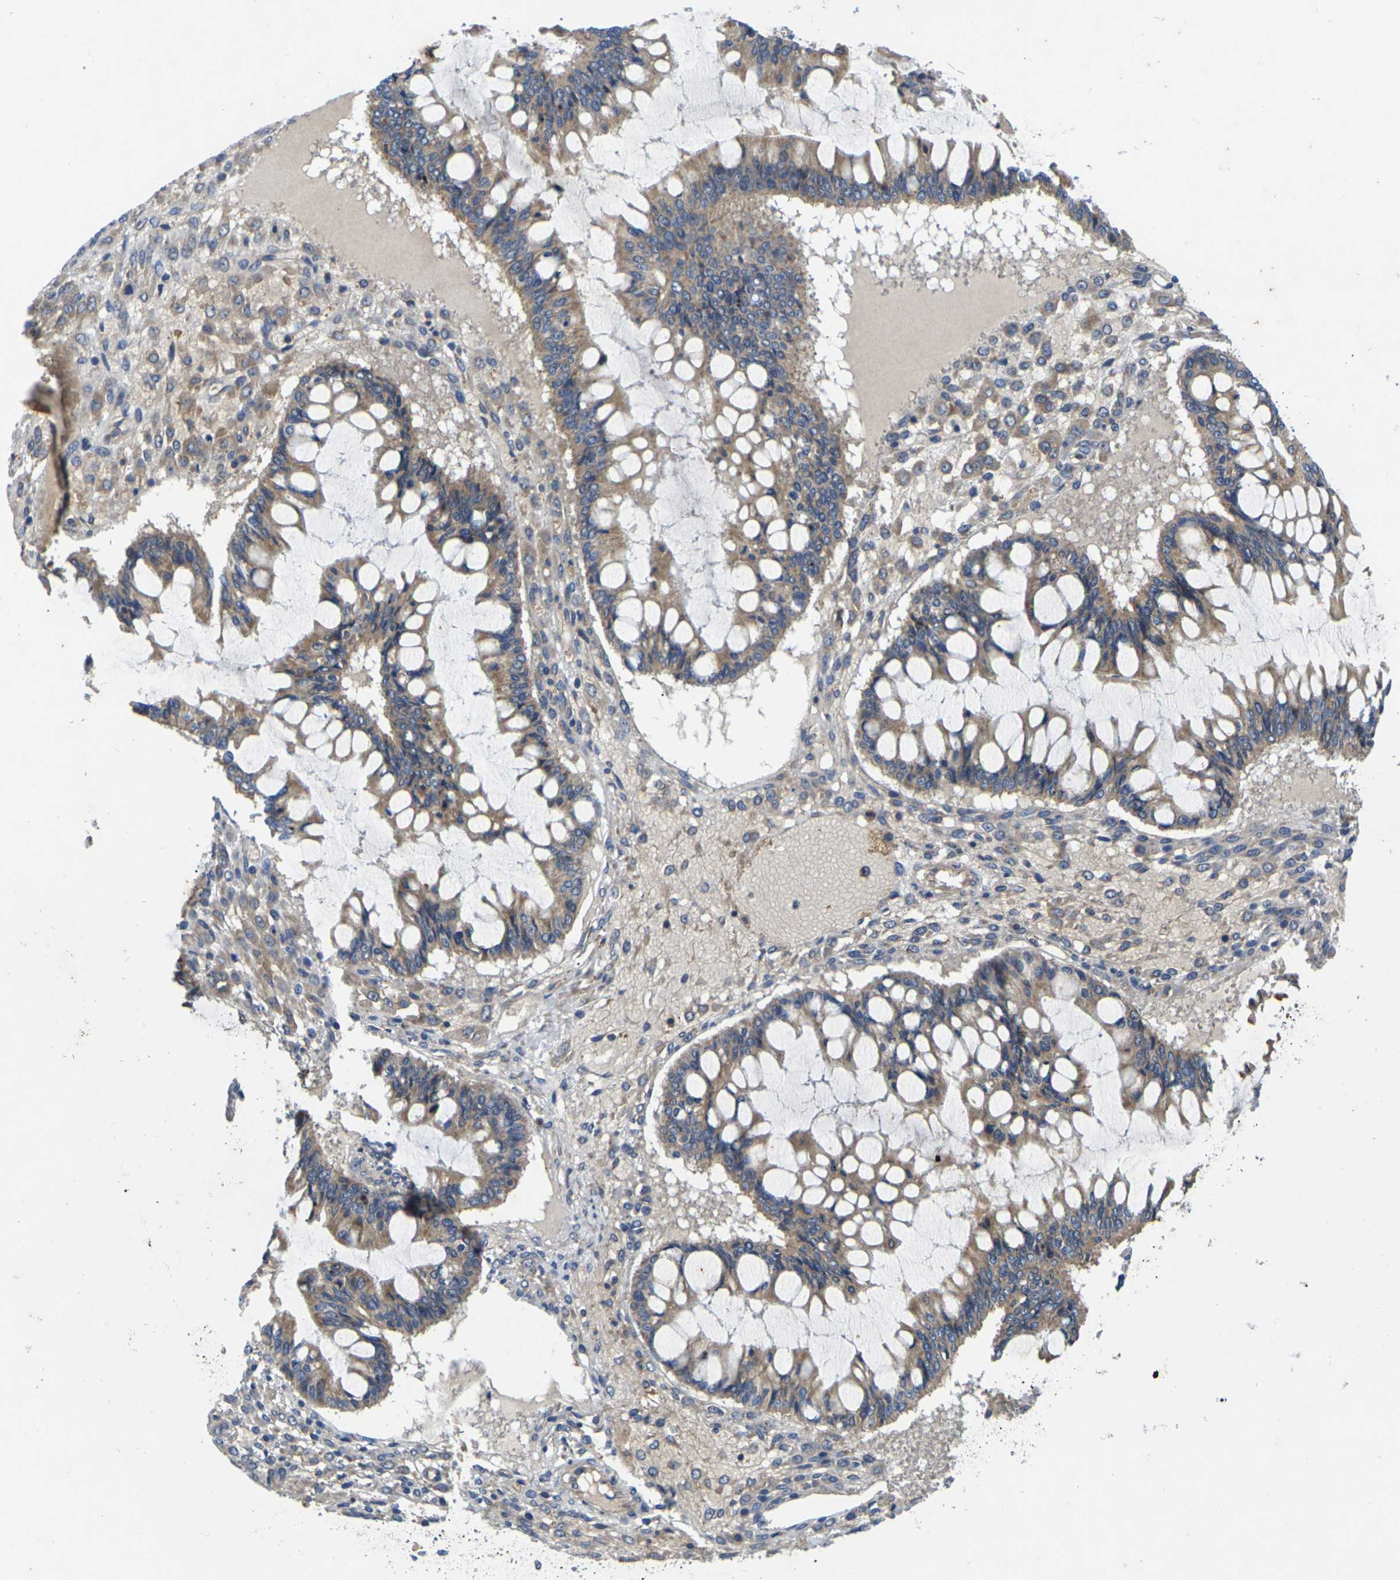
{"staining": {"intensity": "moderate", "quantity": ">75%", "location": "cytoplasmic/membranous"}, "tissue": "ovarian cancer", "cell_type": "Tumor cells", "image_type": "cancer", "snomed": [{"axis": "morphology", "description": "Cystadenocarcinoma, mucinous, NOS"}, {"axis": "topography", "description": "Ovary"}], "caption": "Approximately >75% of tumor cells in ovarian cancer display moderate cytoplasmic/membranous protein expression as visualized by brown immunohistochemical staining.", "gene": "KIF1B", "patient": {"sex": "female", "age": 73}}